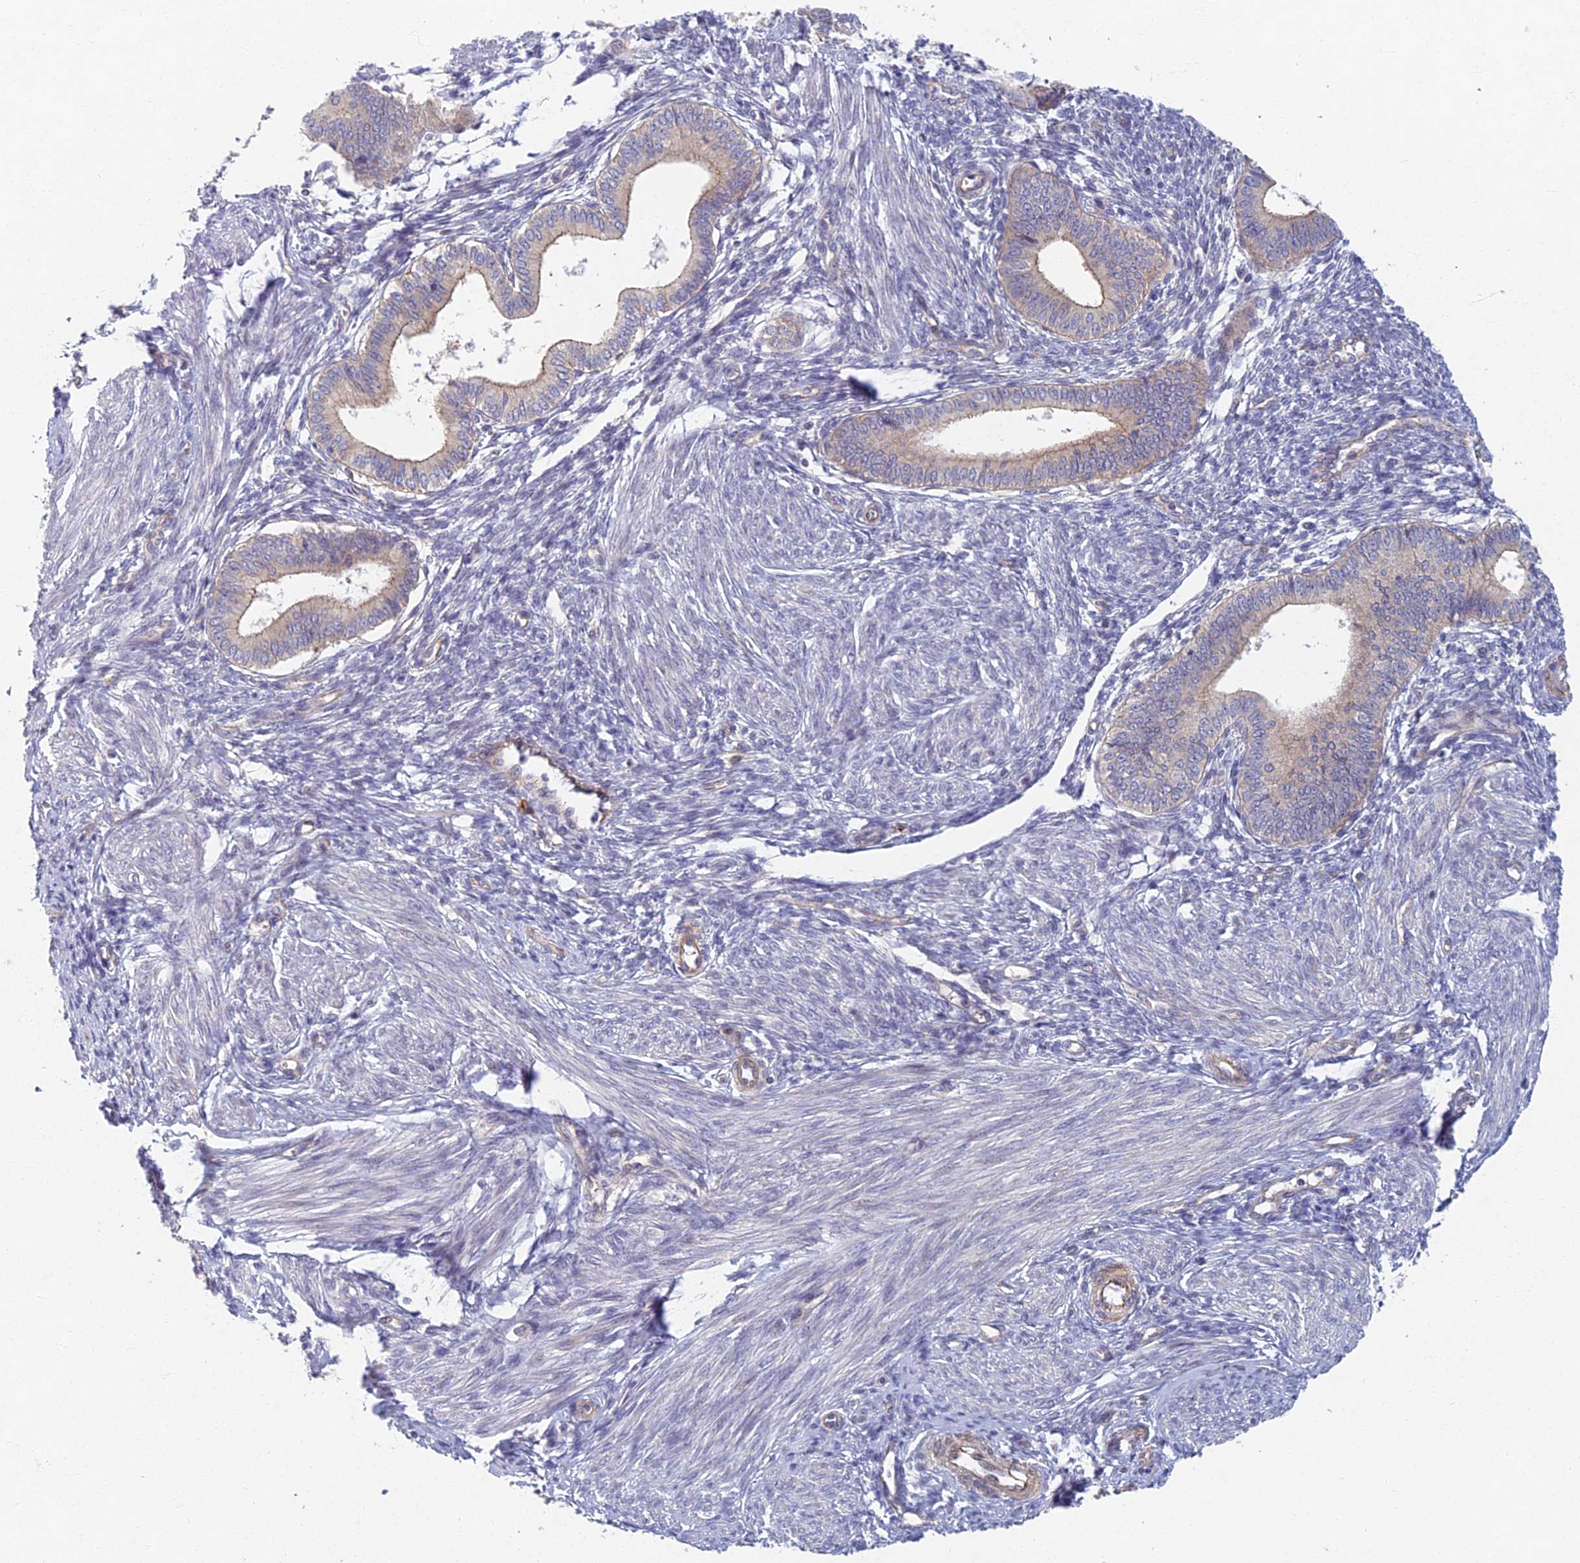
{"staining": {"intensity": "negative", "quantity": "none", "location": "none"}, "tissue": "endometrium", "cell_type": "Cells in endometrial stroma", "image_type": "normal", "snomed": [{"axis": "morphology", "description": "Normal tissue, NOS"}, {"axis": "topography", "description": "Endometrium"}], "caption": "Human endometrium stained for a protein using immunohistochemistry (IHC) reveals no staining in cells in endometrial stroma.", "gene": "RHBDL2", "patient": {"sex": "female", "age": 46}}